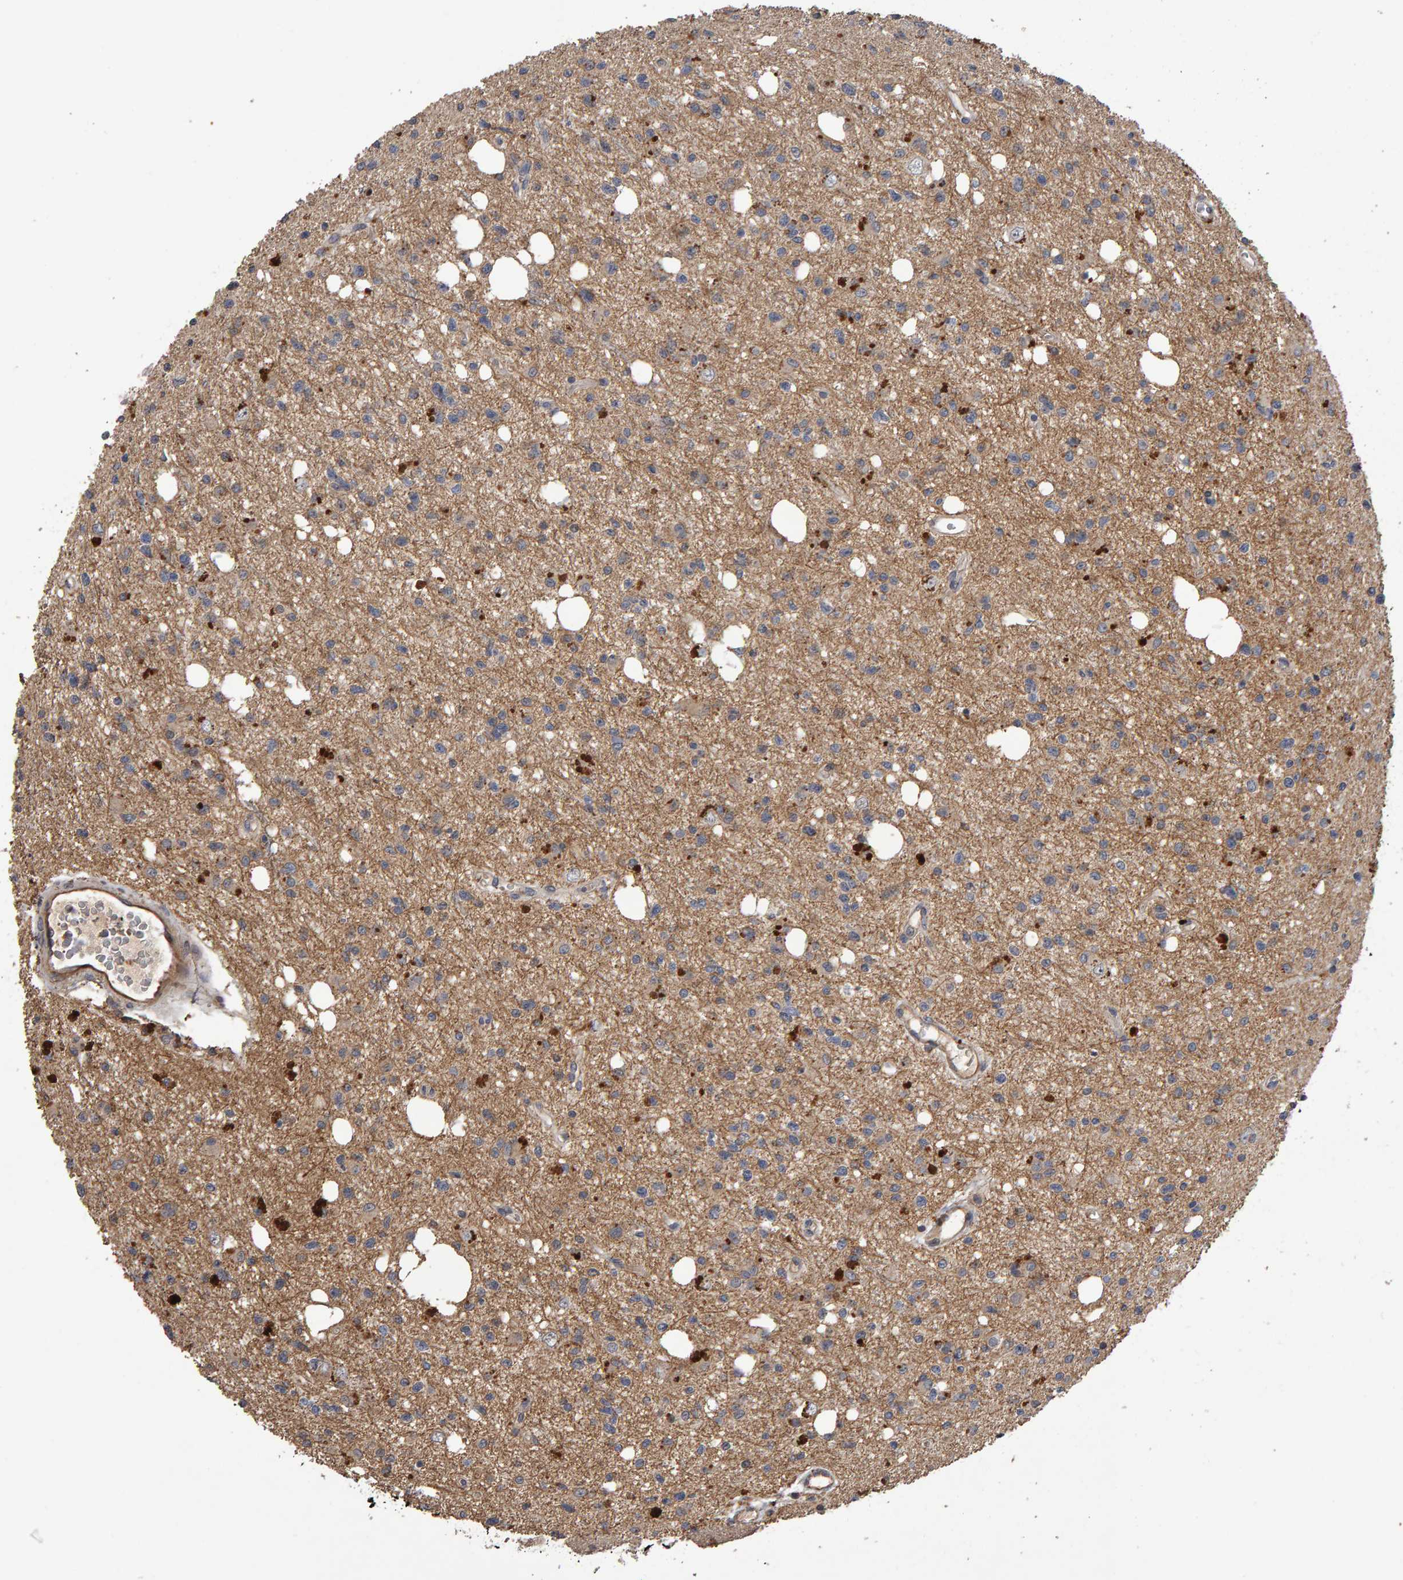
{"staining": {"intensity": "negative", "quantity": "none", "location": "none"}, "tissue": "glioma", "cell_type": "Tumor cells", "image_type": "cancer", "snomed": [{"axis": "morphology", "description": "Glioma, malignant, High grade"}, {"axis": "topography", "description": "Brain"}], "caption": "High power microscopy micrograph of an immunohistochemistry (IHC) micrograph of glioma, revealing no significant staining in tumor cells. (Brightfield microscopy of DAB (3,3'-diaminobenzidine) immunohistochemistry (IHC) at high magnification).", "gene": "COASY", "patient": {"sex": "female", "age": 62}}